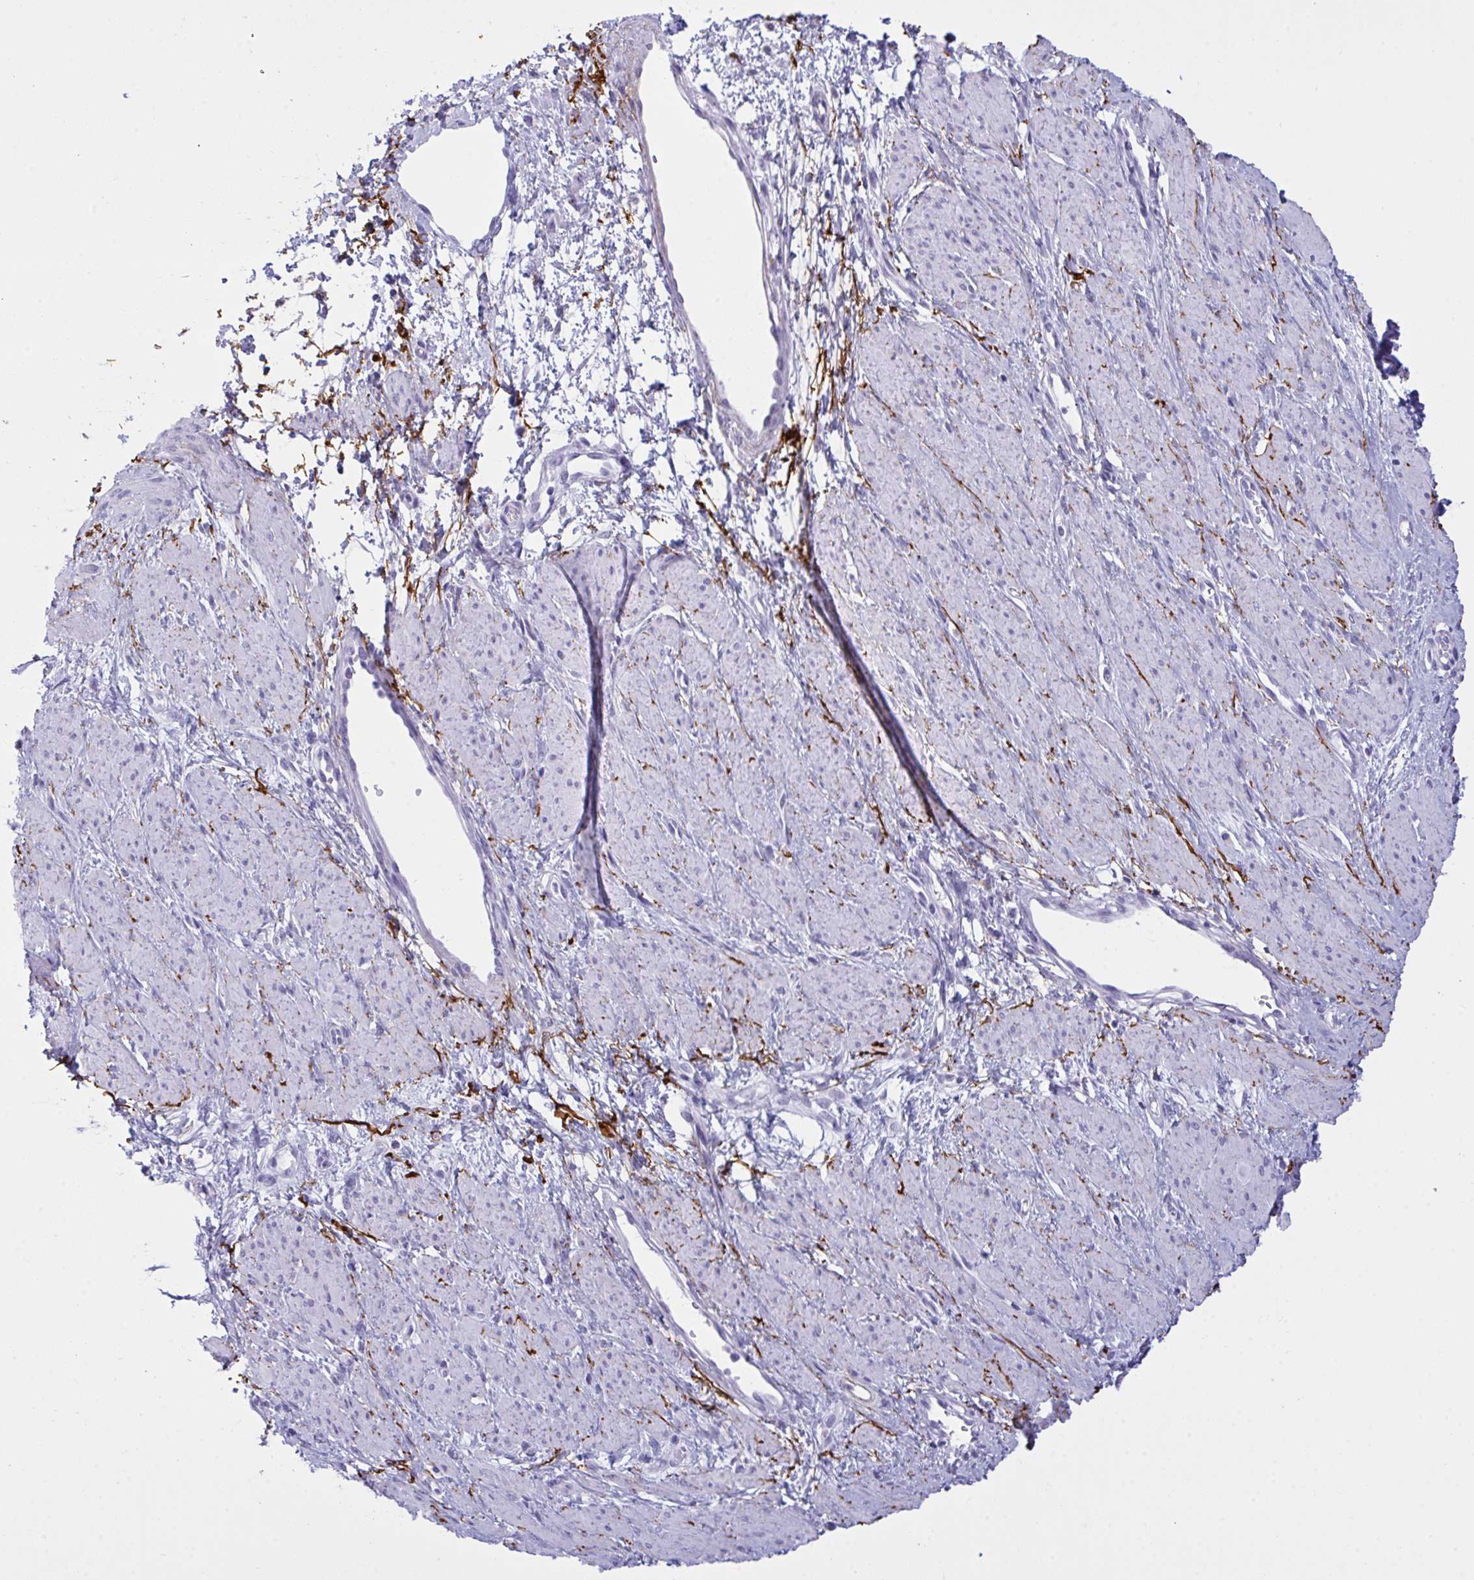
{"staining": {"intensity": "negative", "quantity": "none", "location": "none"}, "tissue": "smooth muscle", "cell_type": "Smooth muscle cells", "image_type": "normal", "snomed": [{"axis": "morphology", "description": "Normal tissue, NOS"}, {"axis": "topography", "description": "Smooth muscle"}, {"axis": "topography", "description": "Uterus"}], "caption": "Micrograph shows no protein expression in smooth muscle cells of unremarkable smooth muscle. (DAB (3,3'-diaminobenzidine) IHC, high magnification).", "gene": "ELN", "patient": {"sex": "female", "age": 39}}